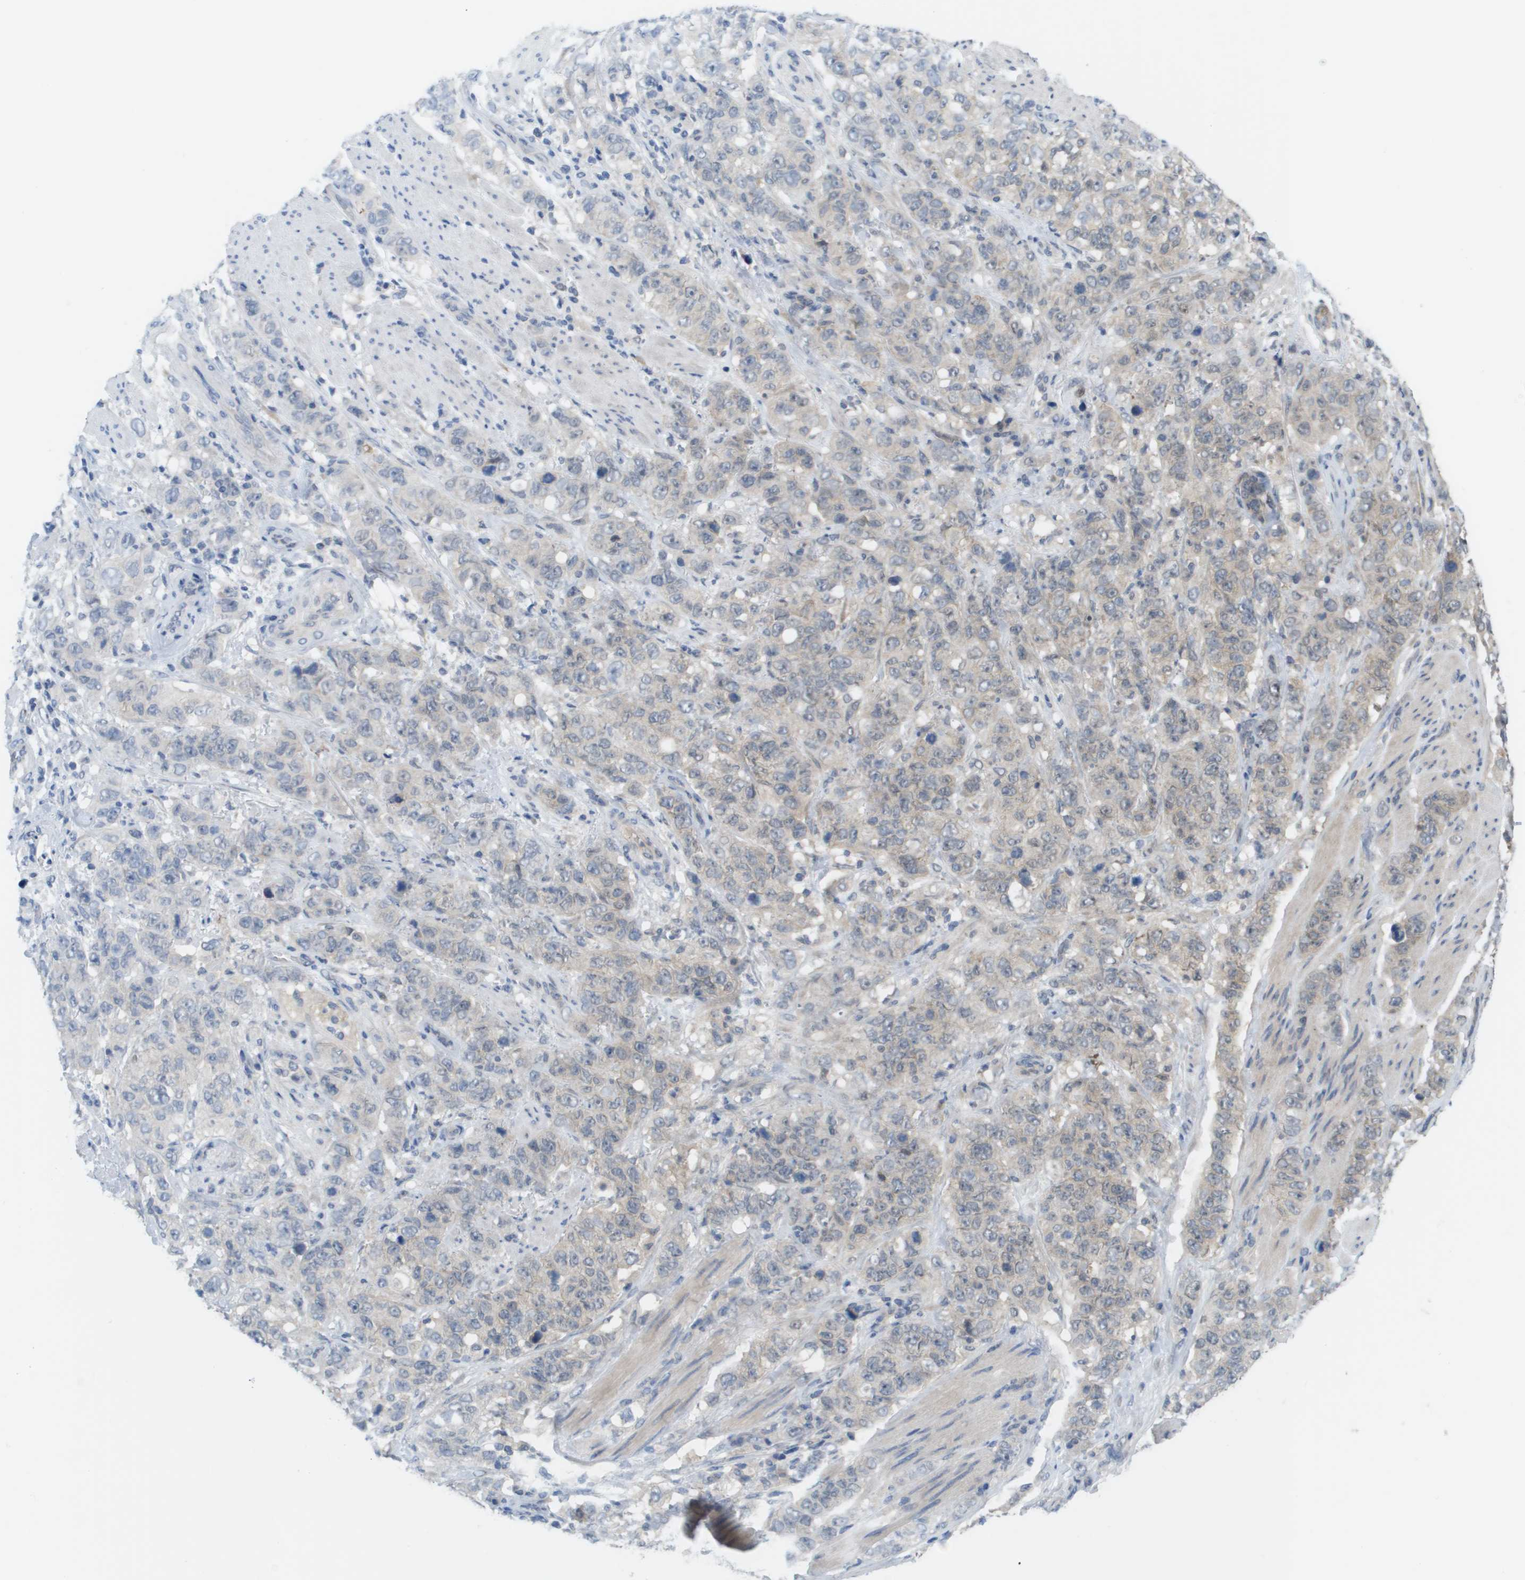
{"staining": {"intensity": "weak", "quantity": "25%-75%", "location": "cytoplasmic/membranous"}, "tissue": "stomach cancer", "cell_type": "Tumor cells", "image_type": "cancer", "snomed": [{"axis": "morphology", "description": "Adenocarcinoma, NOS"}, {"axis": "topography", "description": "Stomach"}], "caption": "This is a histology image of immunohistochemistry staining of adenocarcinoma (stomach), which shows weak positivity in the cytoplasmic/membranous of tumor cells.", "gene": "CTPS2", "patient": {"sex": "male", "age": 48}}